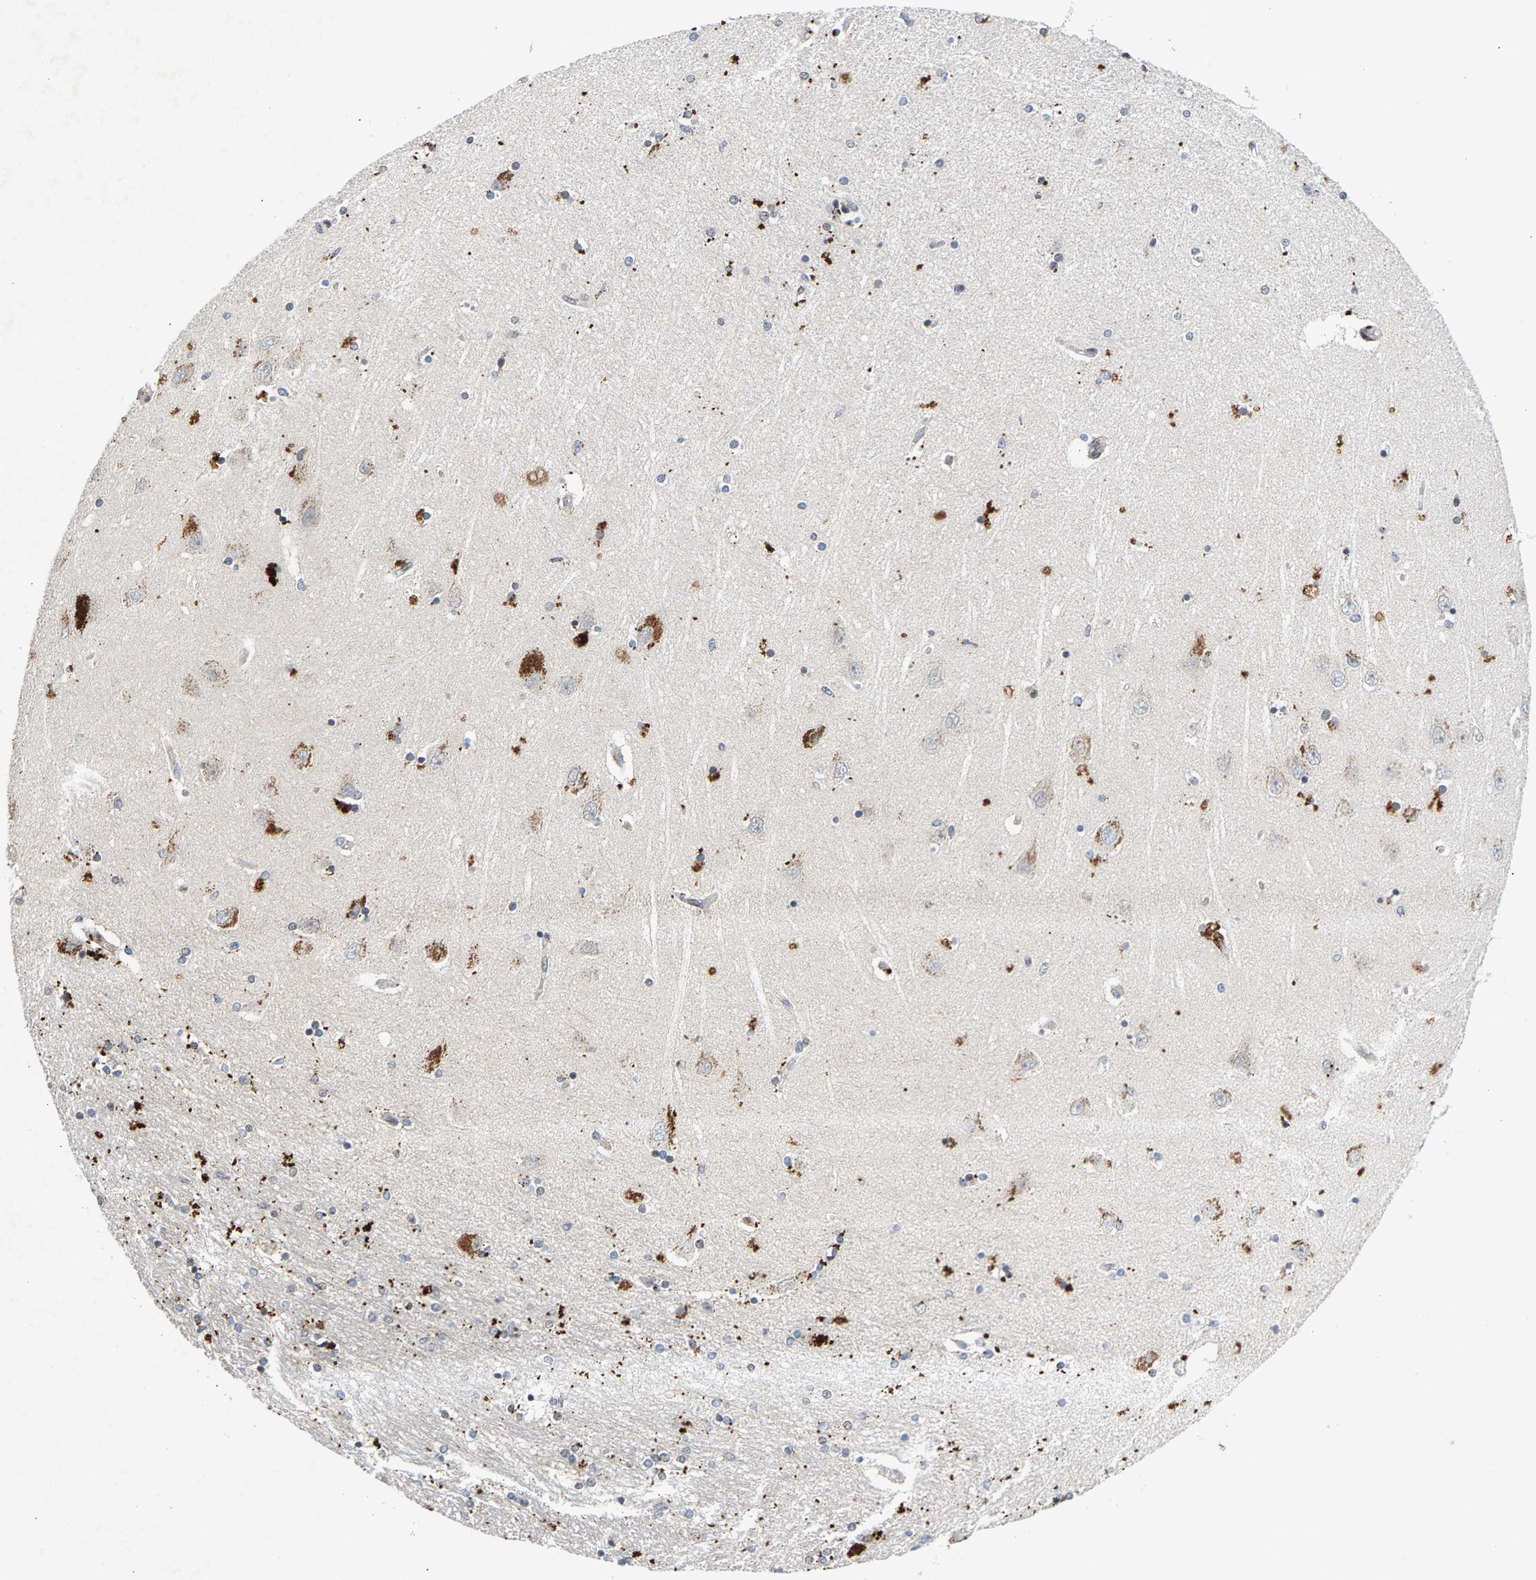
{"staining": {"intensity": "moderate", "quantity": "<25%", "location": "cytoplasmic/membranous"}, "tissue": "hippocampus", "cell_type": "Glial cells", "image_type": "normal", "snomed": [{"axis": "morphology", "description": "Normal tissue, NOS"}, {"axis": "topography", "description": "Hippocampus"}], "caption": "Hippocampus stained for a protein (brown) demonstrates moderate cytoplasmic/membranous positive staining in approximately <25% of glial cells.", "gene": "ZPR1", "patient": {"sex": "female", "age": 54}}